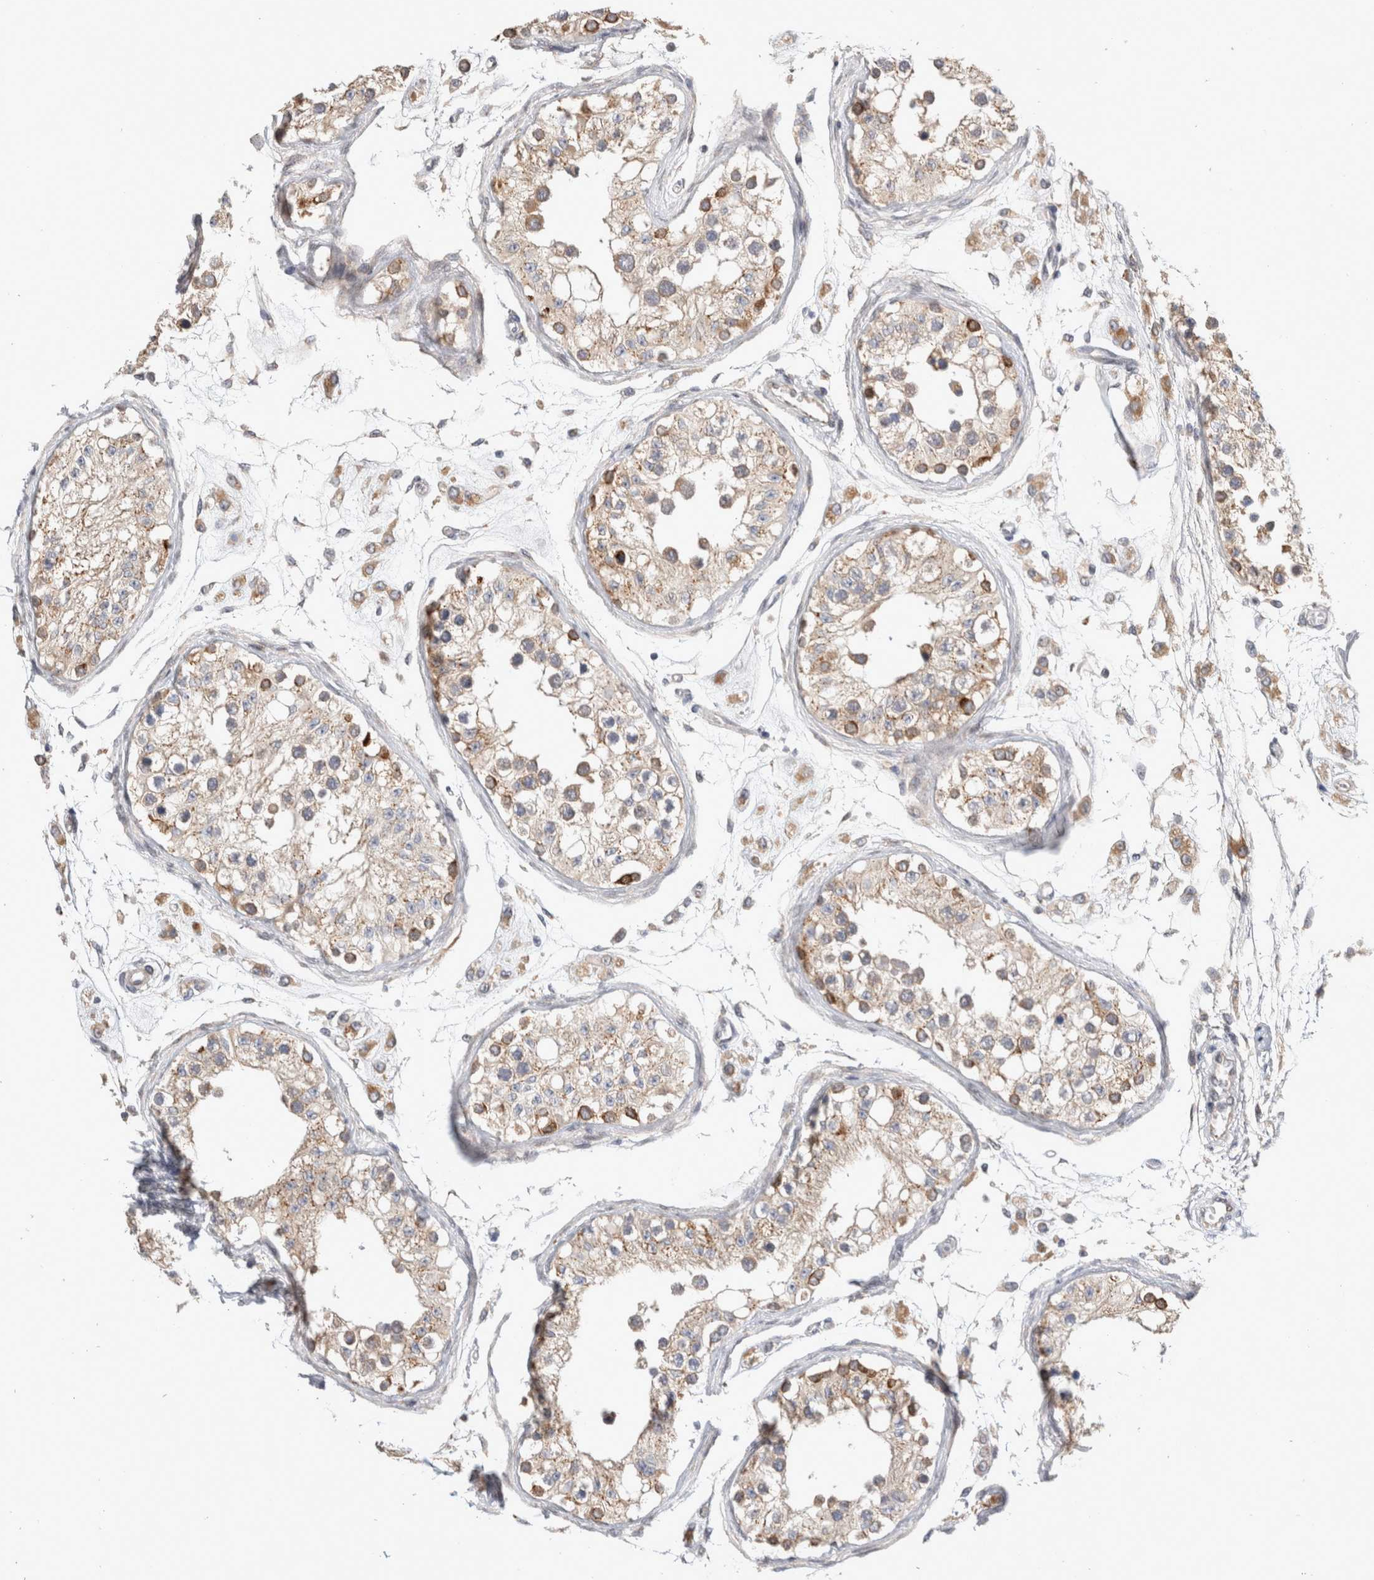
{"staining": {"intensity": "moderate", "quantity": ">75%", "location": "cytoplasmic/membranous"}, "tissue": "testis", "cell_type": "Cells in seminiferous ducts", "image_type": "normal", "snomed": [{"axis": "morphology", "description": "Normal tissue, NOS"}, {"axis": "morphology", "description": "Adenocarcinoma, metastatic, NOS"}, {"axis": "topography", "description": "Testis"}], "caption": "Immunohistochemical staining of benign testis displays moderate cytoplasmic/membranous protein positivity in approximately >75% of cells in seminiferous ducts.", "gene": "TRMT9B", "patient": {"sex": "male", "age": 26}}